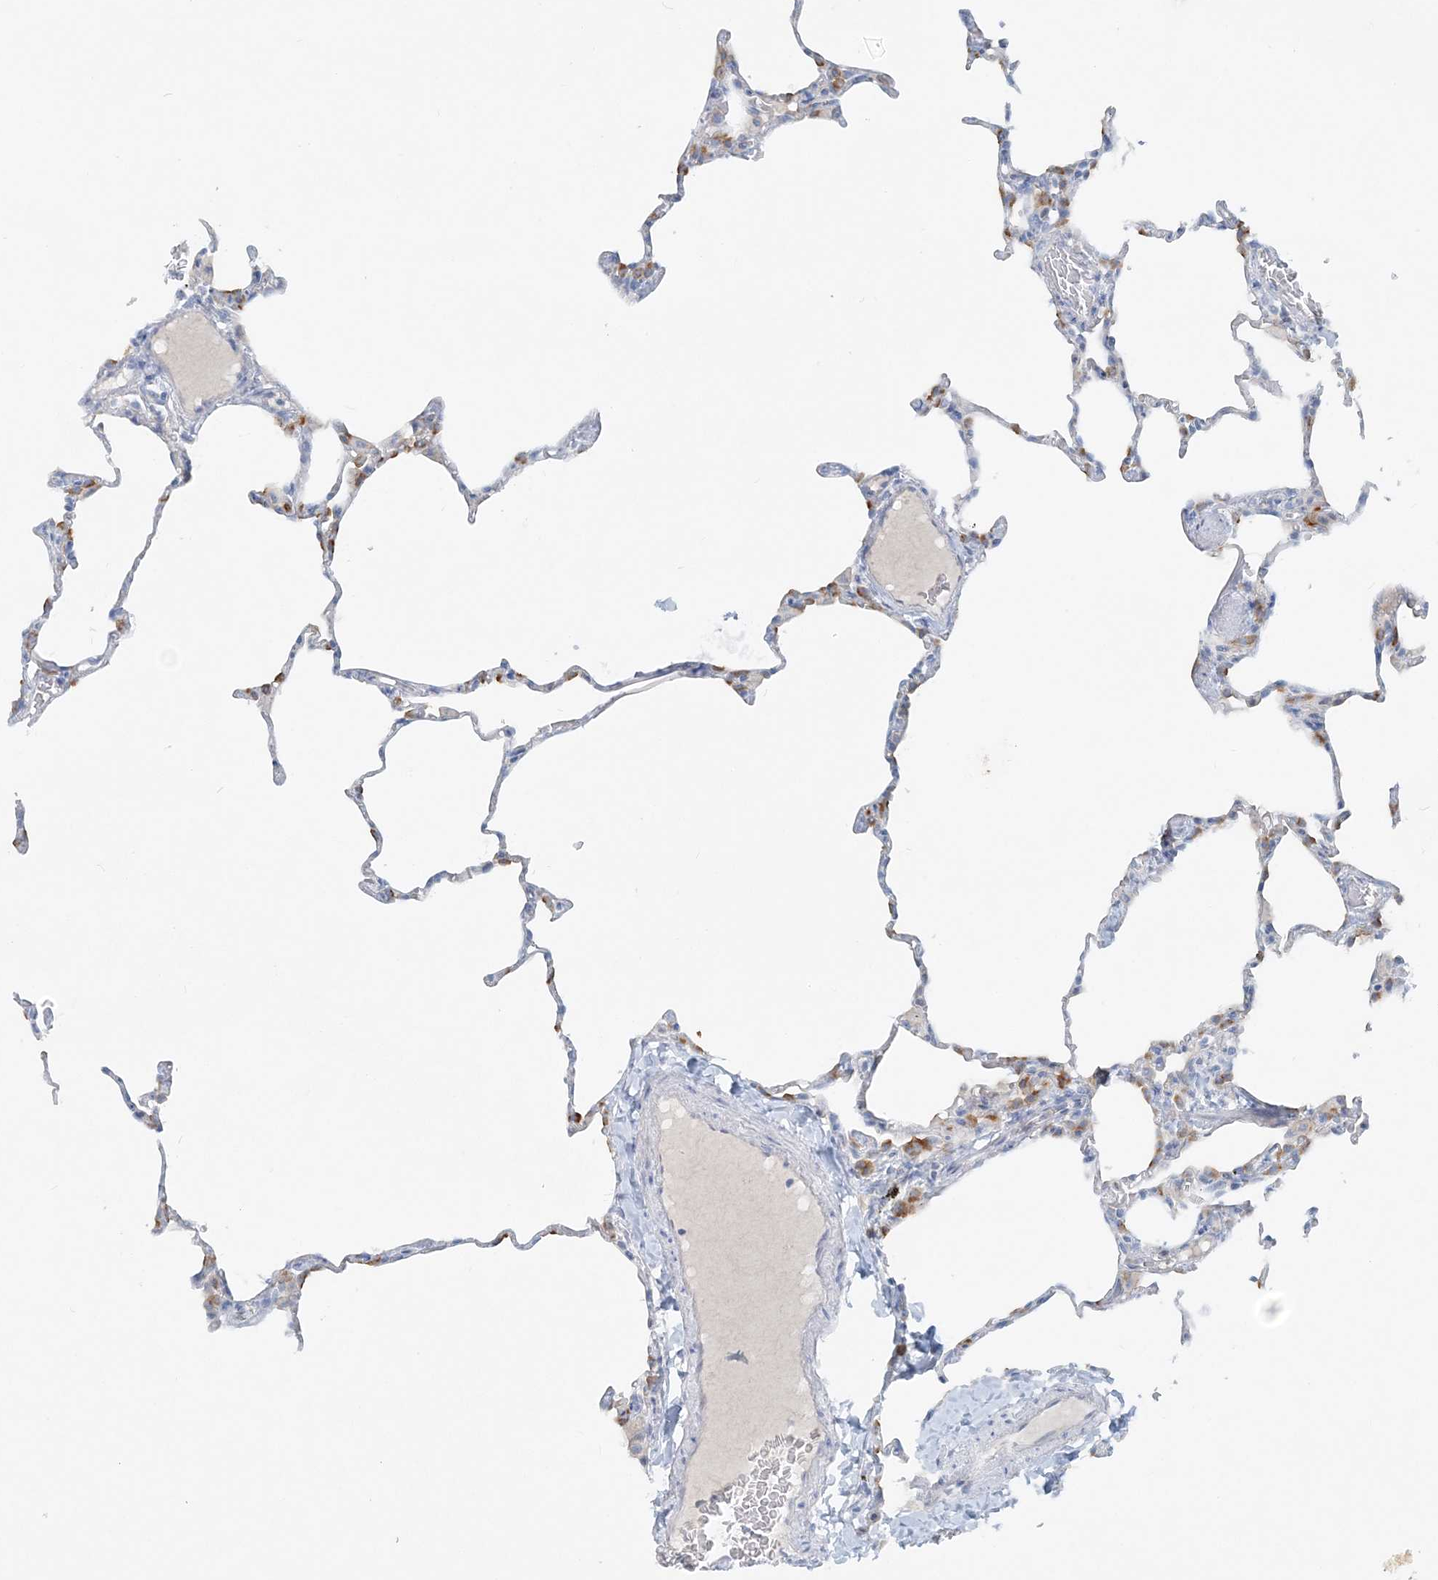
{"staining": {"intensity": "negative", "quantity": "none", "location": "none"}, "tissue": "lung", "cell_type": "Alveolar cells", "image_type": "normal", "snomed": [{"axis": "morphology", "description": "Normal tissue, NOS"}, {"axis": "topography", "description": "Lung"}], "caption": "Alveolar cells are negative for protein expression in benign human lung. (DAB immunohistochemistry (IHC) with hematoxylin counter stain).", "gene": "ATP11A", "patient": {"sex": "male", "age": 20}}